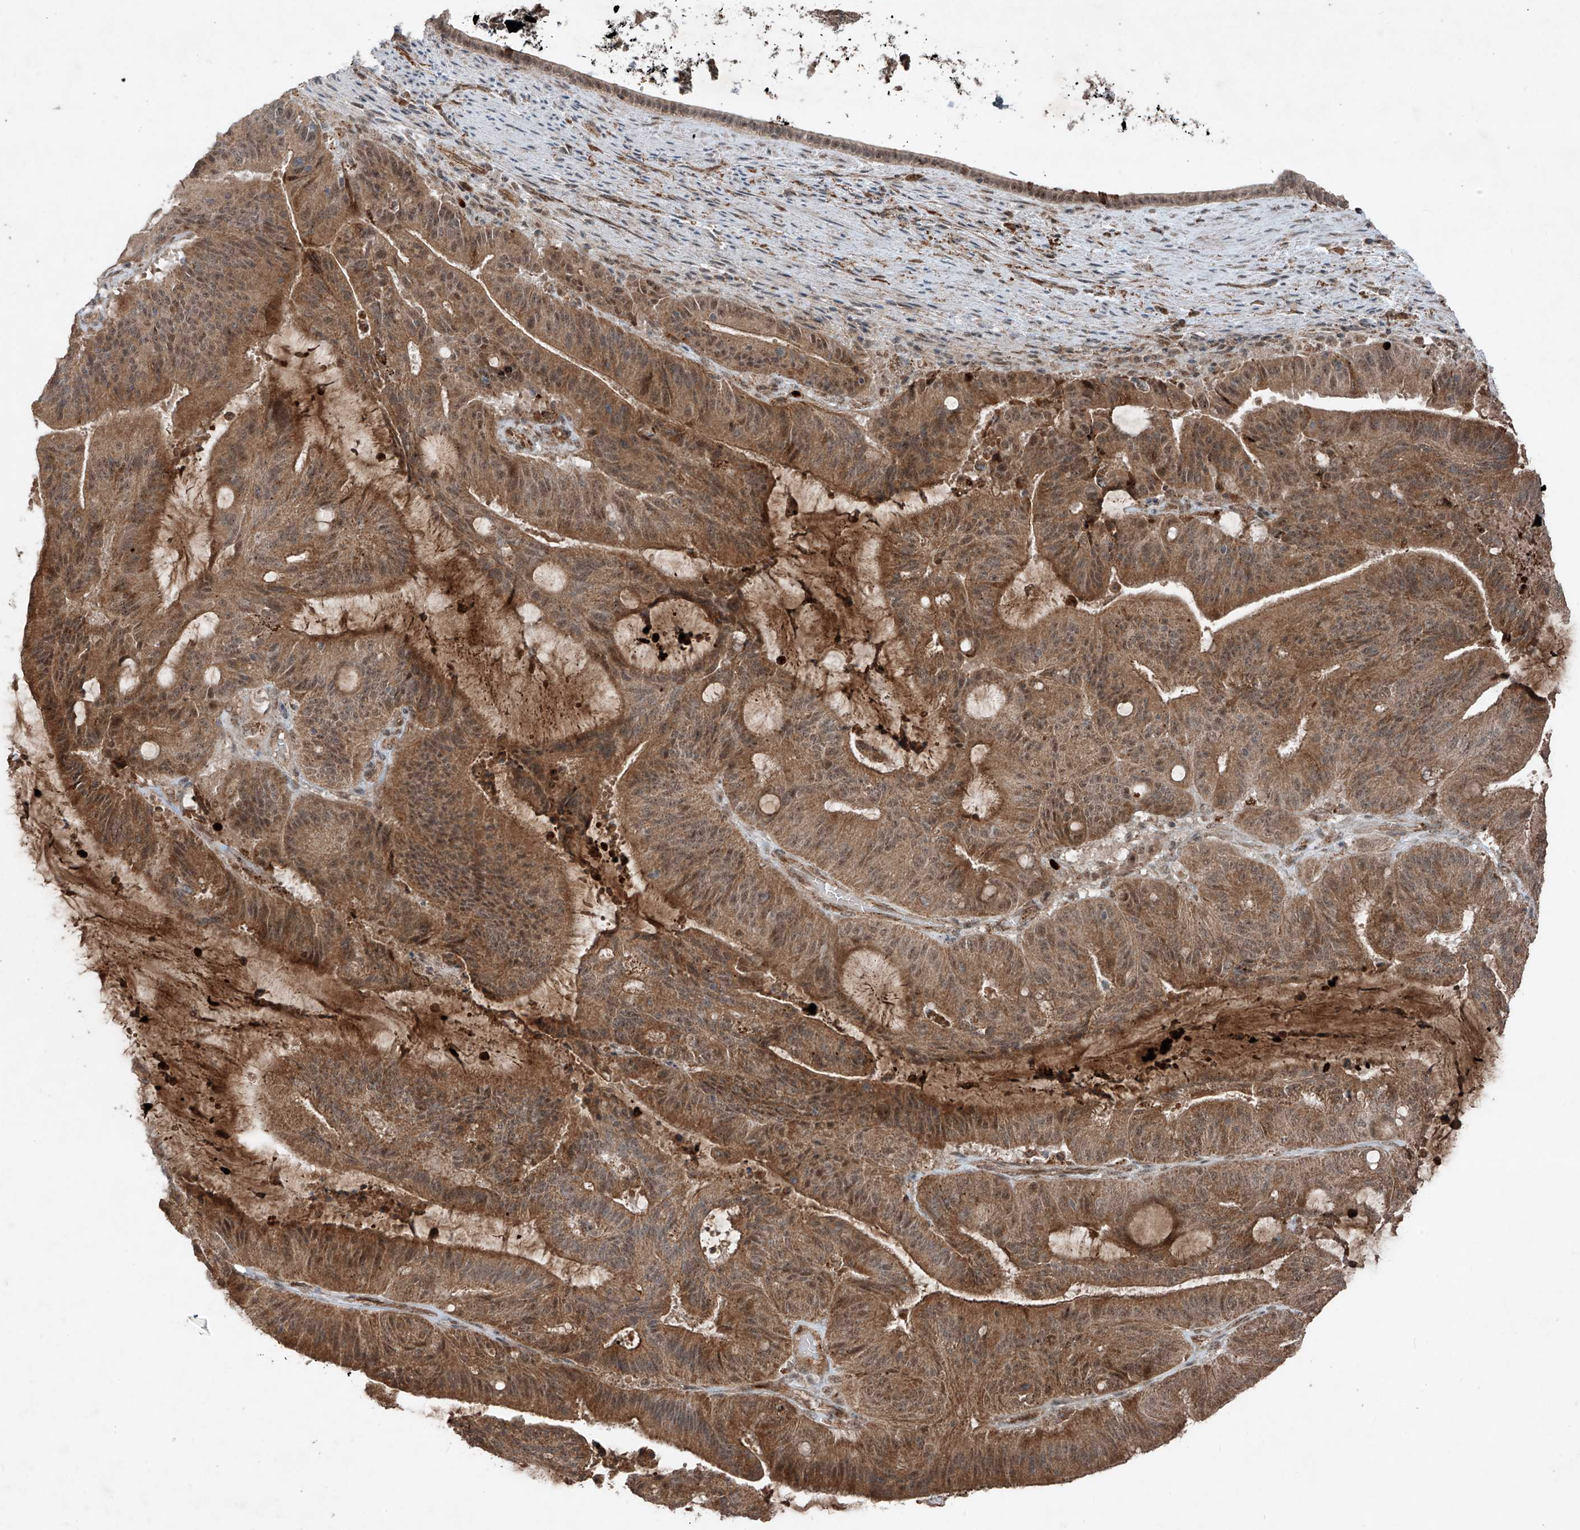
{"staining": {"intensity": "strong", "quantity": ">75%", "location": "cytoplasmic/membranous"}, "tissue": "liver cancer", "cell_type": "Tumor cells", "image_type": "cancer", "snomed": [{"axis": "morphology", "description": "Normal tissue, NOS"}, {"axis": "morphology", "description": "Cholangiocarcinoma"}, {"axis": "topography", "description": "Liver"}, {"axis": "topography", "description": "Peripheral nerve tissue"}], "caption": "DAB (3,3'-diaminobenzidine) immunohistochemical staining of human cholangiocarcinoma (liver) displays strong cytoplasmic/membranous protein positivity in approximately >75% of tumor cells.", "gene": "ZNF620", "patient": {"sex": "female", "age": 73}}